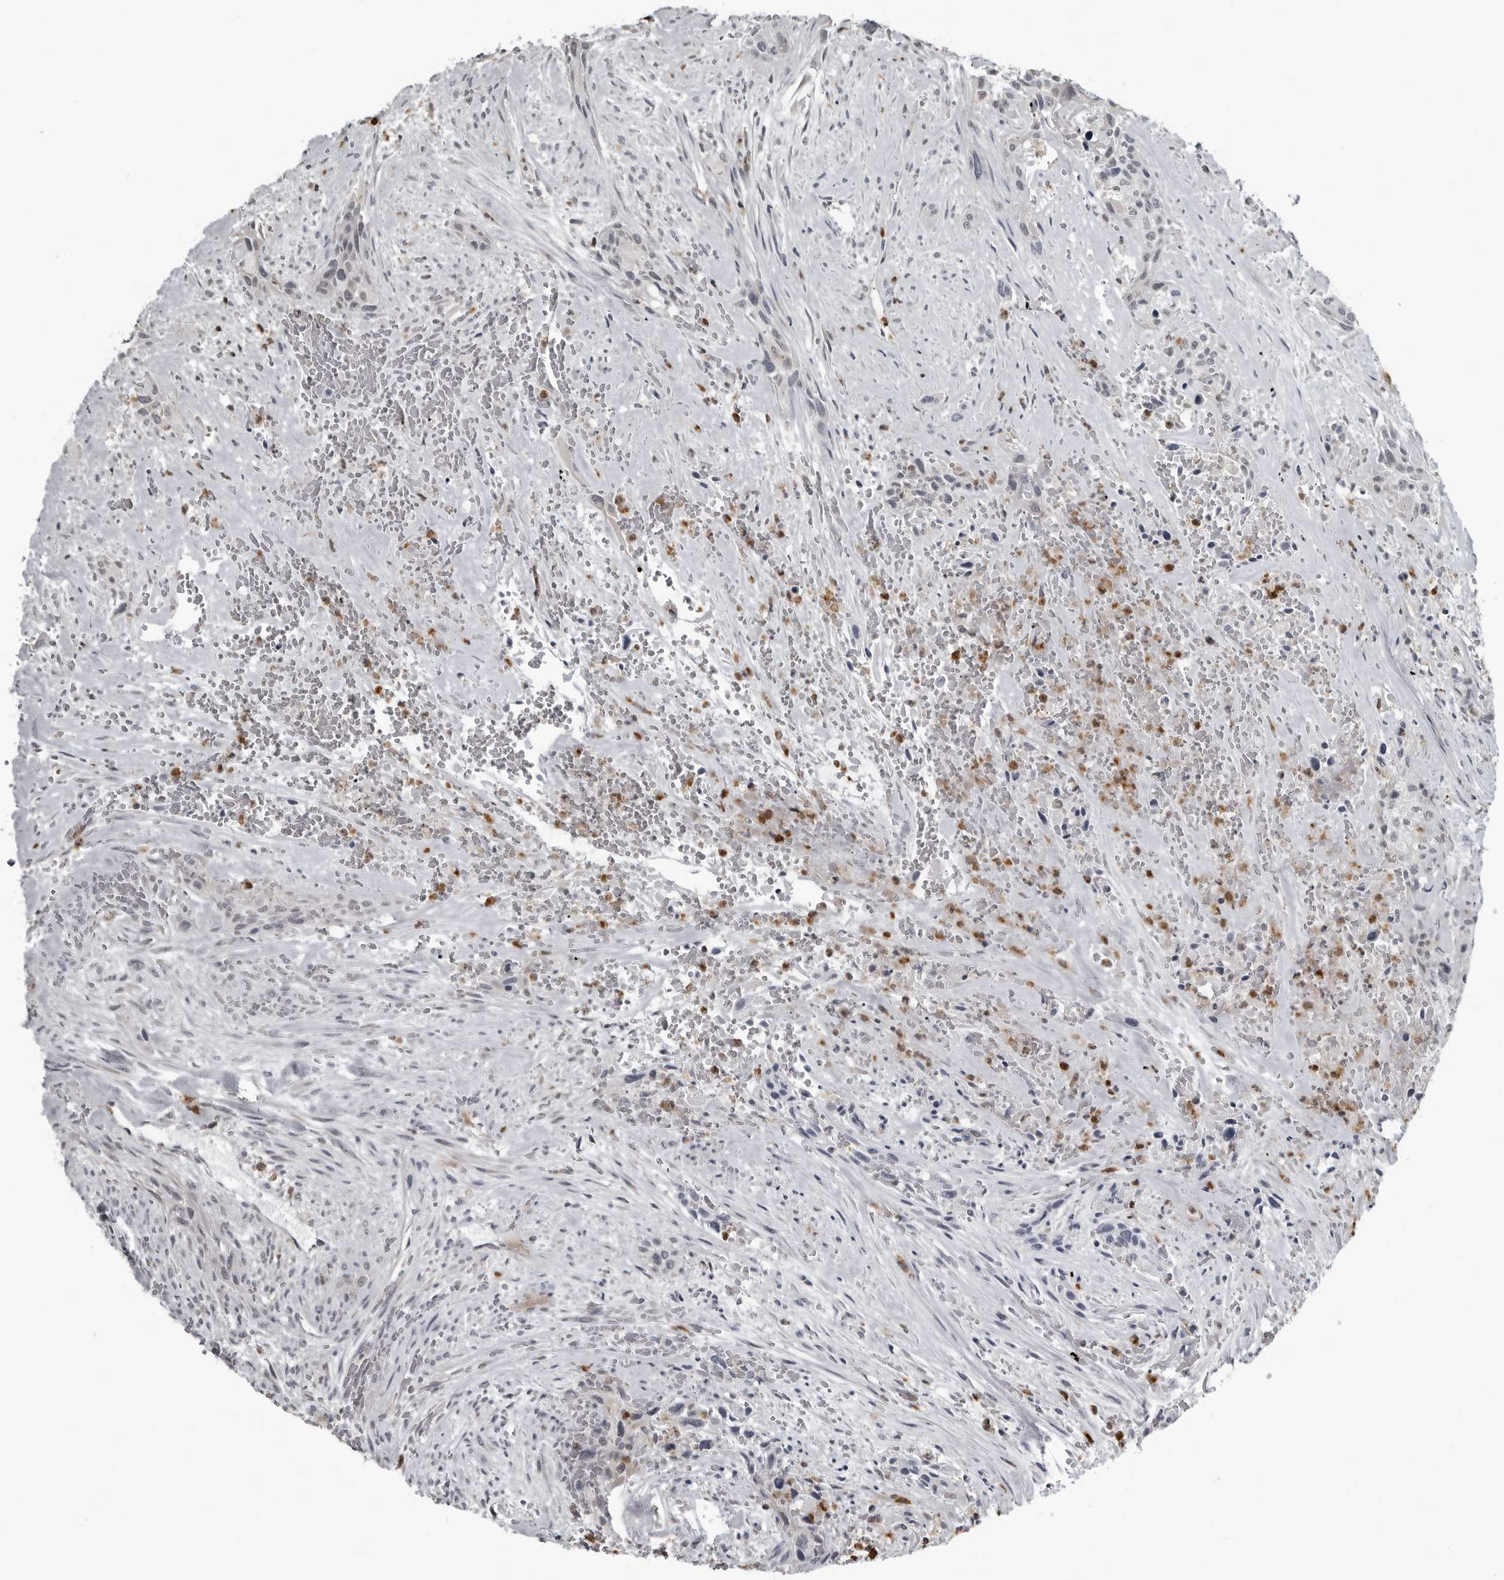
{"staining": {"intensity": "negative", "quantity": "none", "location": "none"}, "tissue": "urothelial cancer", "cell_type": "Tumor cells", "image_type": "cancer", "snomed": [{"axis": "morphology", "description": "Urothelial carcinoma, High grade"}, {"axis": "topography", "description": "Urinary bladder"}], "caption": "Protein analysis of urothelial carcinoma (high-grade) reveals no significant expression in tumor cells.", "gene": "RTCA", "patient": {"sex": "male", "age": 35}}